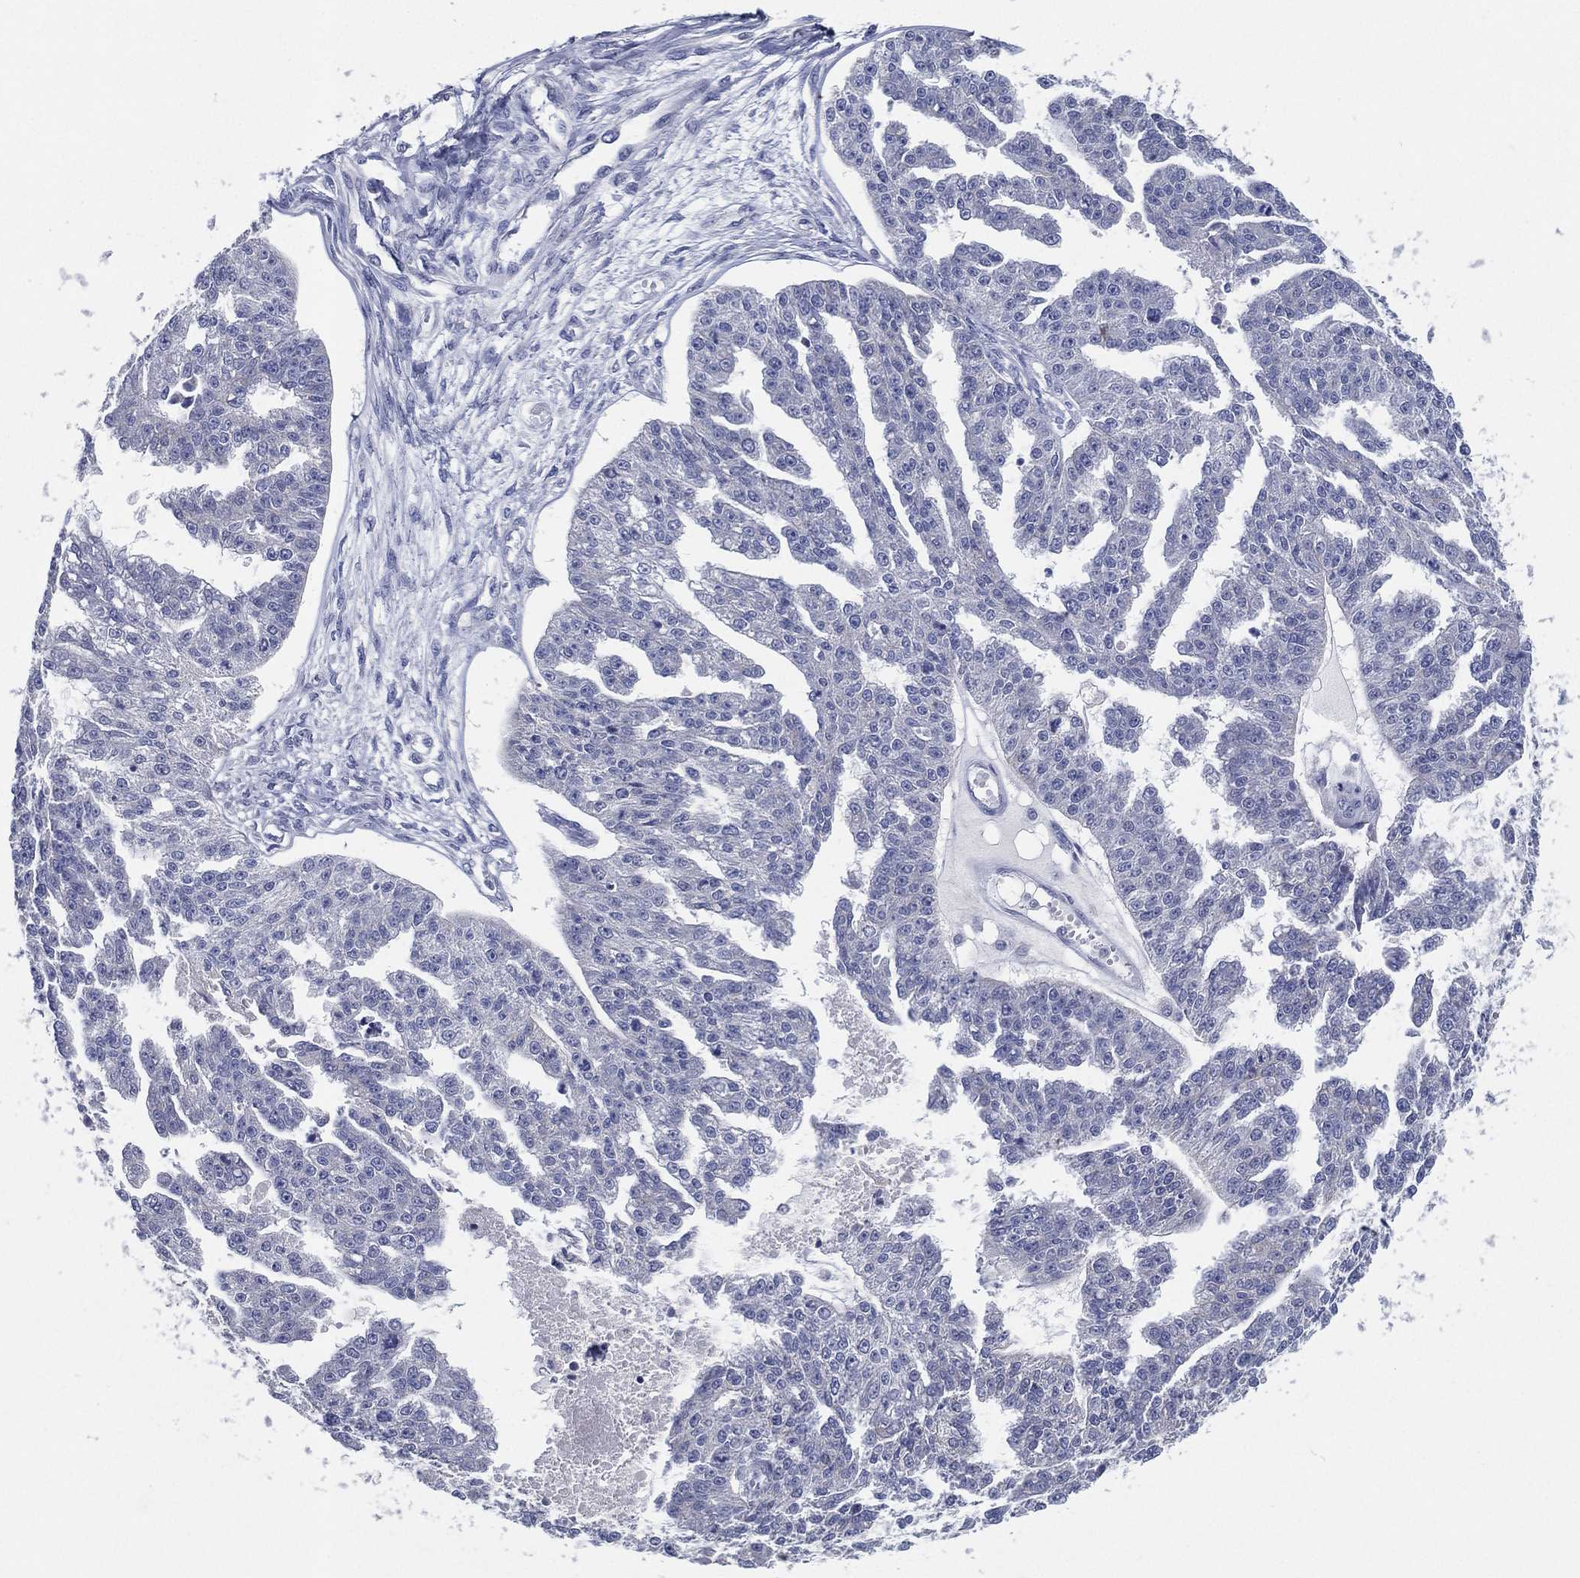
{"staining": {"intensity": "negative", "quantity": "none", "location": "none"}, "tissue": "ovarian cancer", "cell_type": "Tumor cells", "image_type": "cancer", "snomed": [{"axis": "morphology", "description": "Cystadenocarcinoma, serous, NOS"}, {"axis": "topography", "description": "Ovary"}], "caption": "DAB (3,3'-diaminobenzidine) immunohistochemical staining of ovarian cancer (serous cystadenocarcinoma) reveals no significant expression in tumor cells.", "gene": "SLC13A4", "patient": {"sex": "female", "age": 58}}